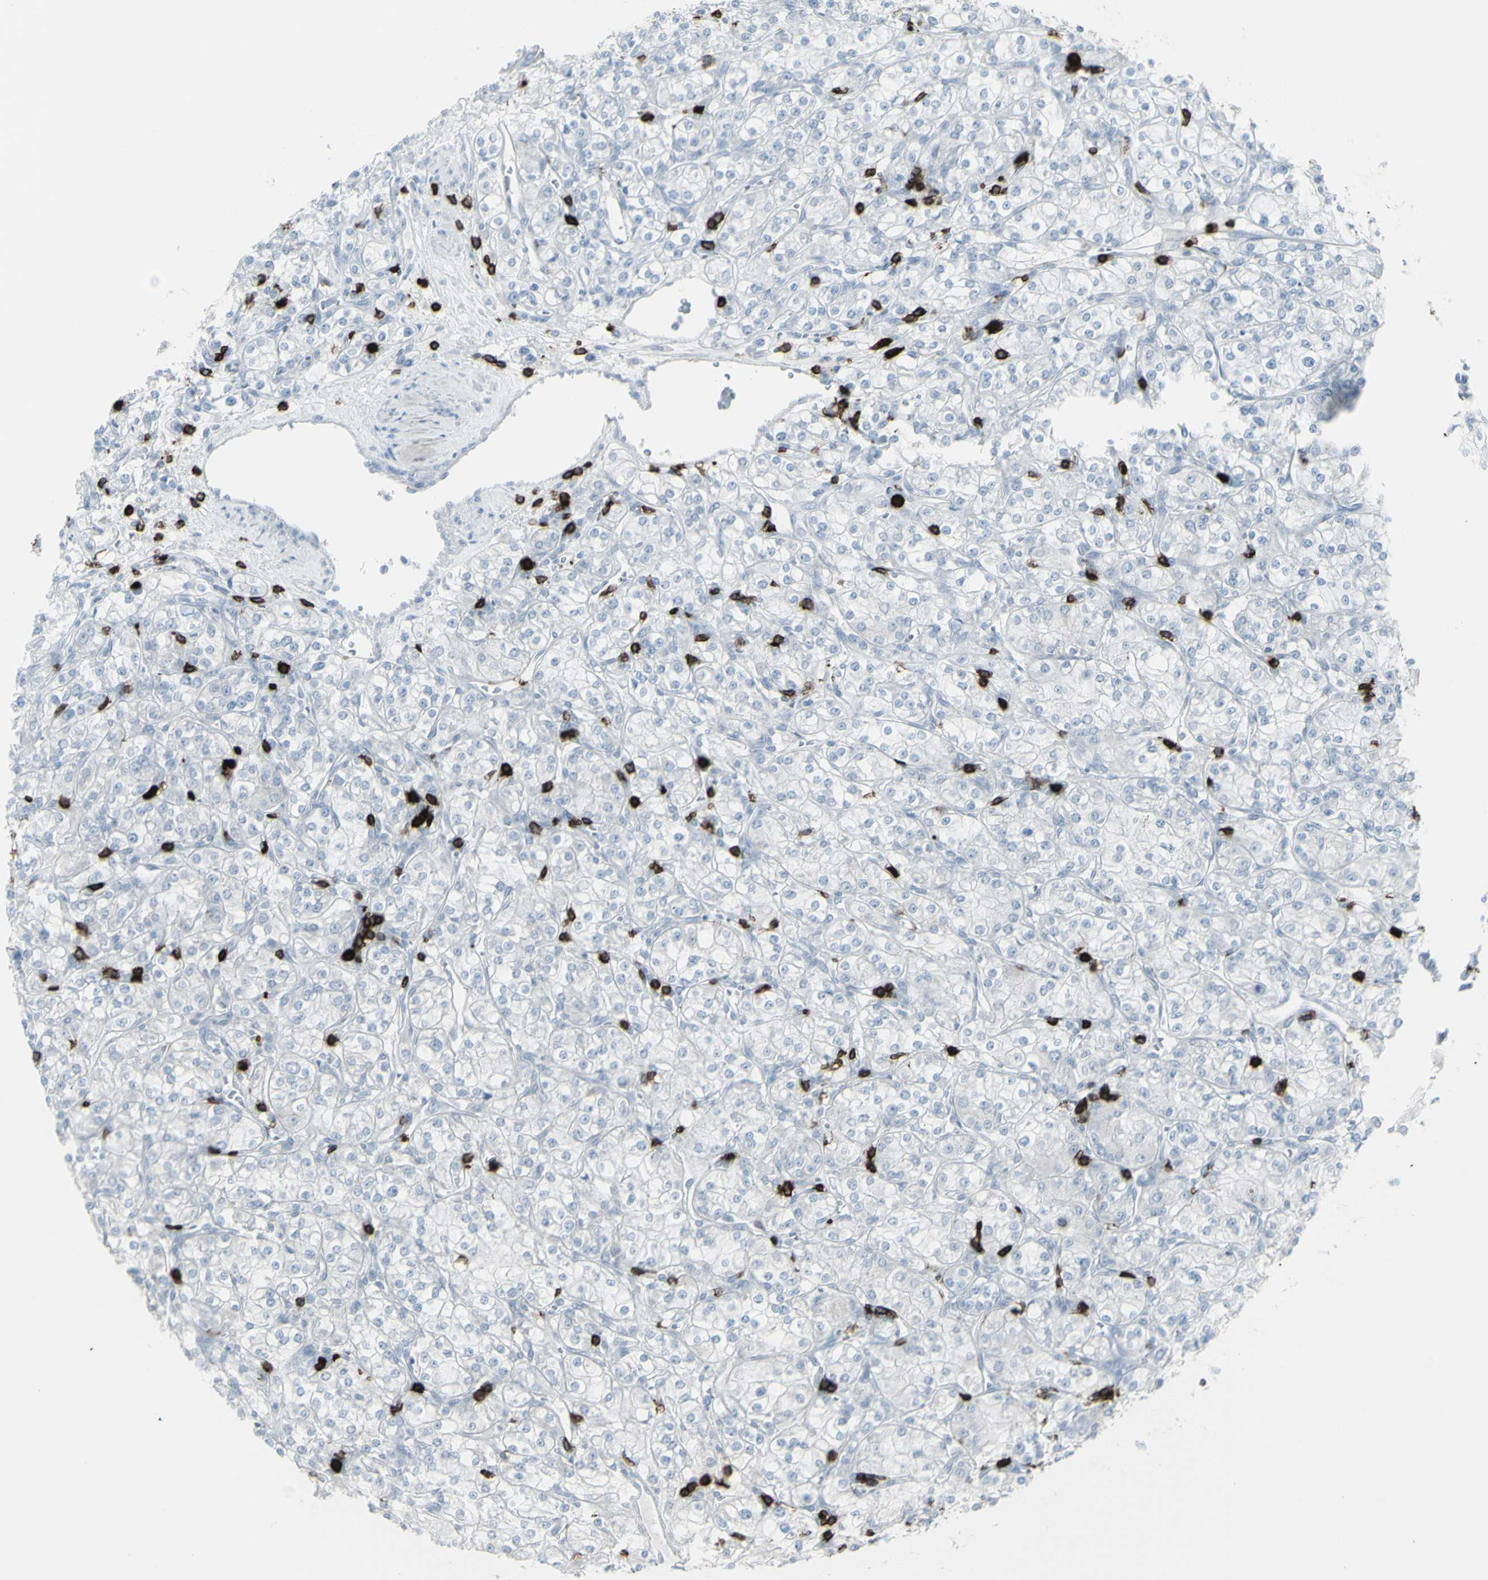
{"staining": {"intensity": "negative", "quantity": "none", "location": "none"}, "tissue": "renal cancer", "cell_type": "Tumor cells", "image_type": "cancer", "snomed": [{"axis": "morphology", "description": "Adenocarcinoma, NOS"}, {"axis": "topography", "description": "Kidney"}], "caption": "A high-resolution micrograph shows IHC staining of renal cancer, which shows no significant staining in tumor cells.", "gene": "CD247", "patient": {"sex": "male", "age": 77}}